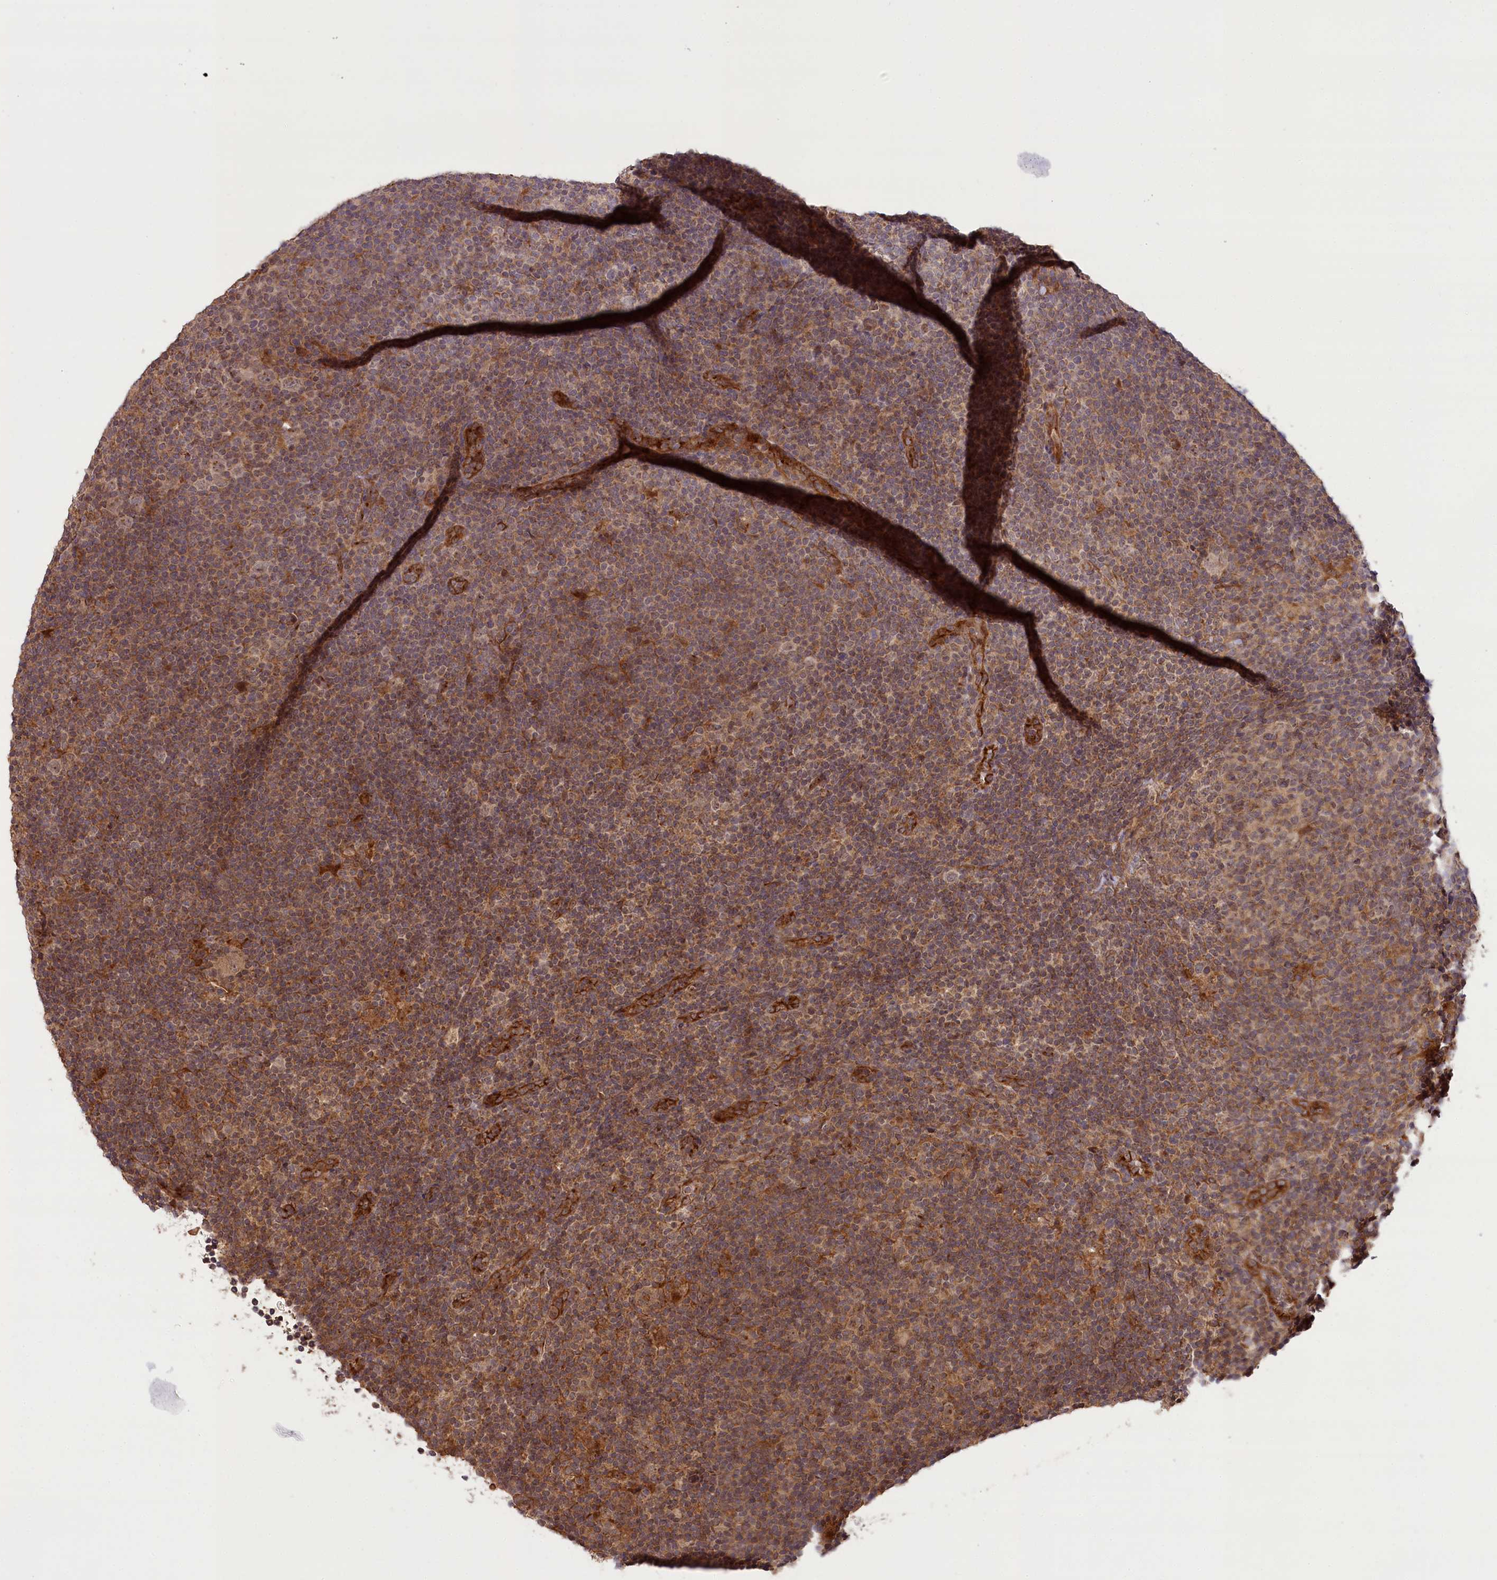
{"staining": {"intensity": "weak", "quantity": ">75%", "location": "cytoplasmic/membranous"}, "tissue": "lymphoma", "cell_type": "Tumor cells", "image_type": "cancer", "snomed": [{"axis": "morphology", "description": "Hodgkin's disease, NOS"}, {"axis": "topography", "description": "Lymph node"}], "caption": "This photomicrograph demonstrates lymphoma stained with immunohistochemistry (IHC) to label a protein in brown. The cytoplasmic/membranous of tumor cells show weak positivity for the protein. Nuclei are counter-stained blue.", "gene": "CARD19", "patient": {"sex": "female", "age": 57}}